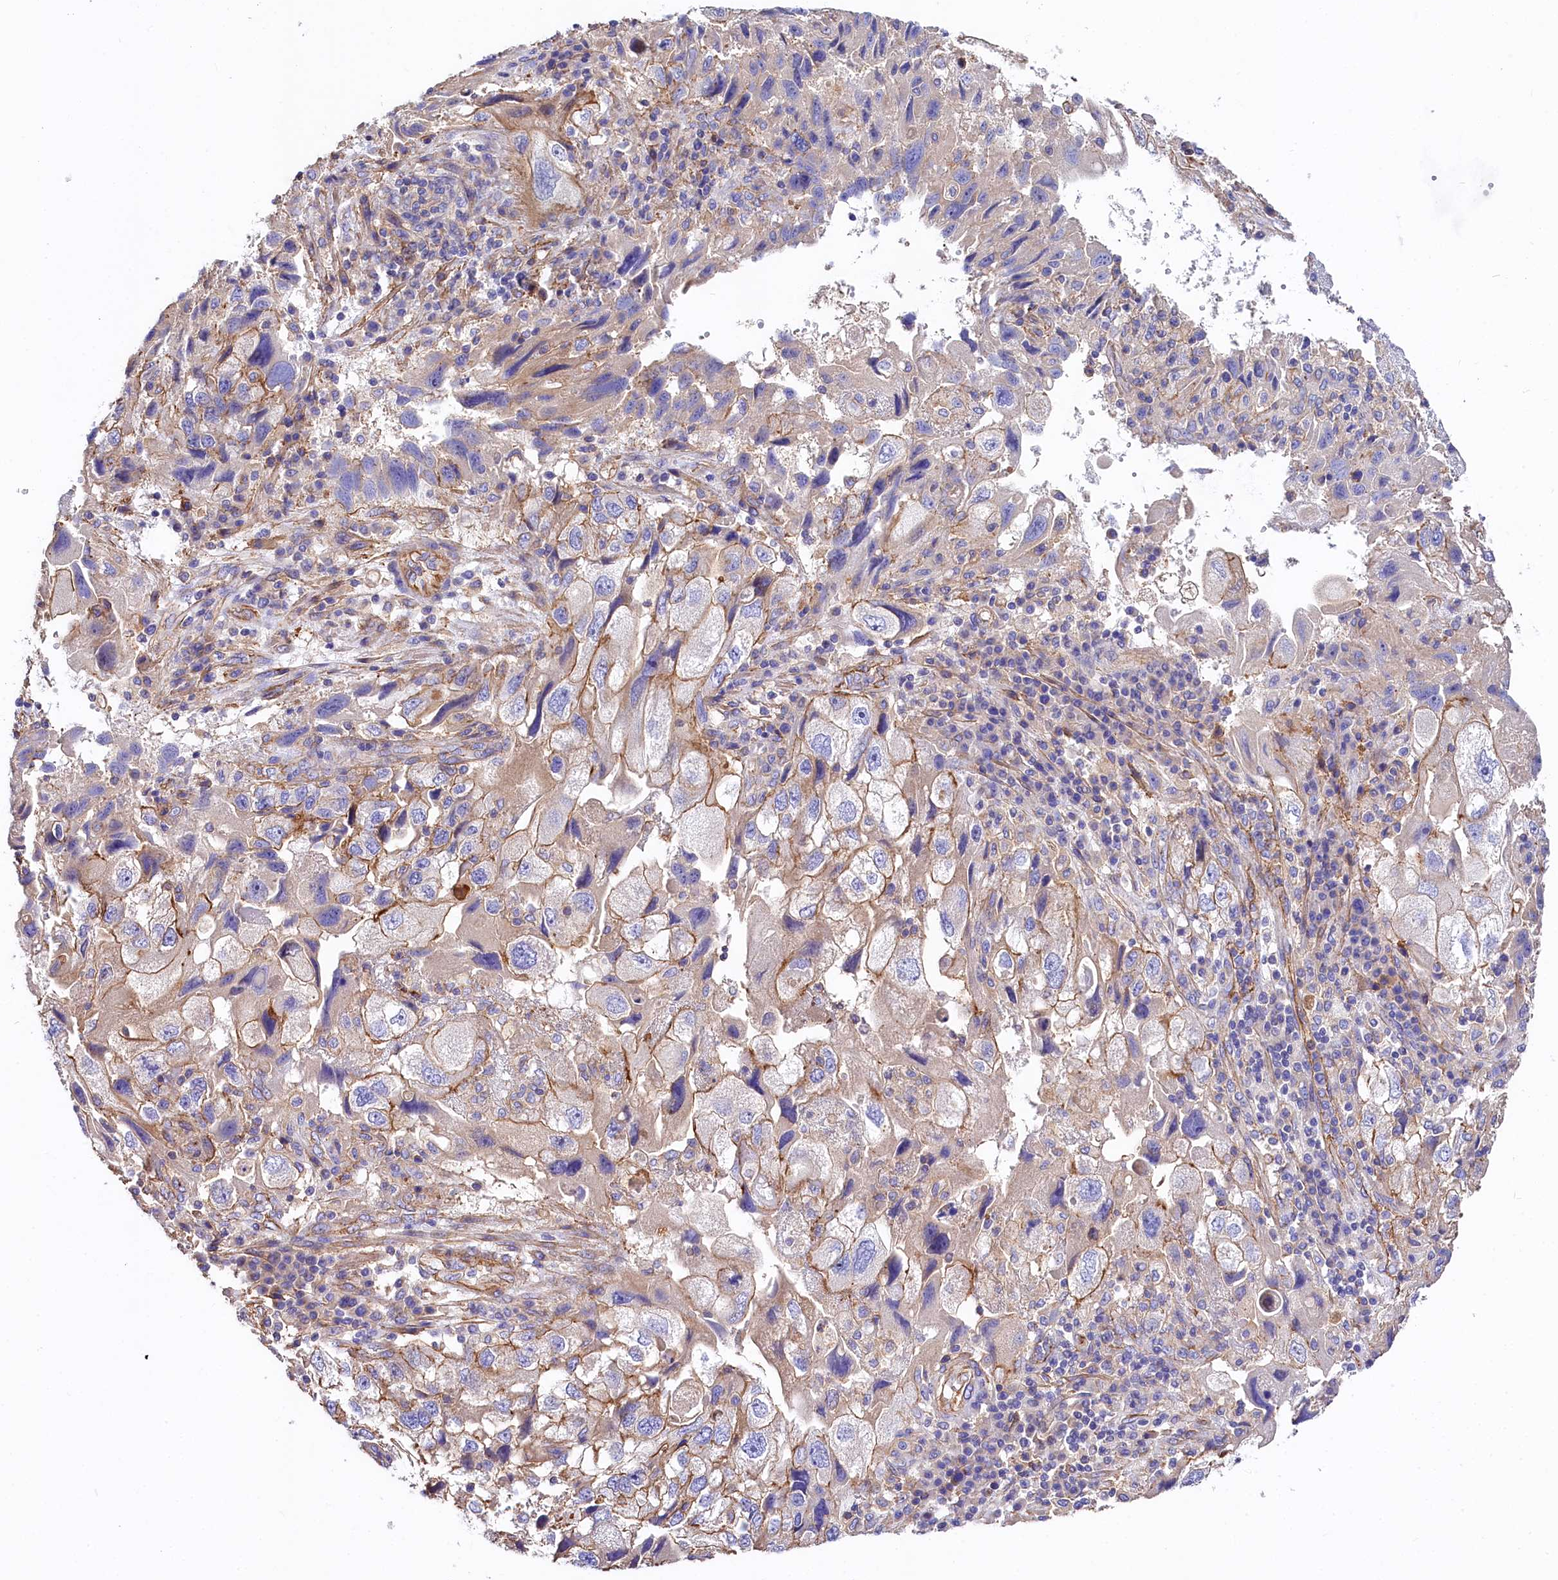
{"staining": {"intensity": "moderate", "quantity": "25%-75%", "location": "cytoplasmic/membranous"}, "tissue": "endometrial cancer", "cell_type": "Tumor cells", "image_type": "cancer", "snomed": [{"axis": "morphology", "description": "Adenocarcinoma, NOS"}, {"axis": "topography", "description": "Endometrium"}], "caption": "Immunohistochemistry photomicrograph of human endometrial adenocarcinoma stained for a protein (brown), which shows medium levels of moderate cytoplasmic/membranous expression in about 25%-75% of tumor cells.", "gene": "FCHSD2", "patient": {"sex": "female", "age": 49}}